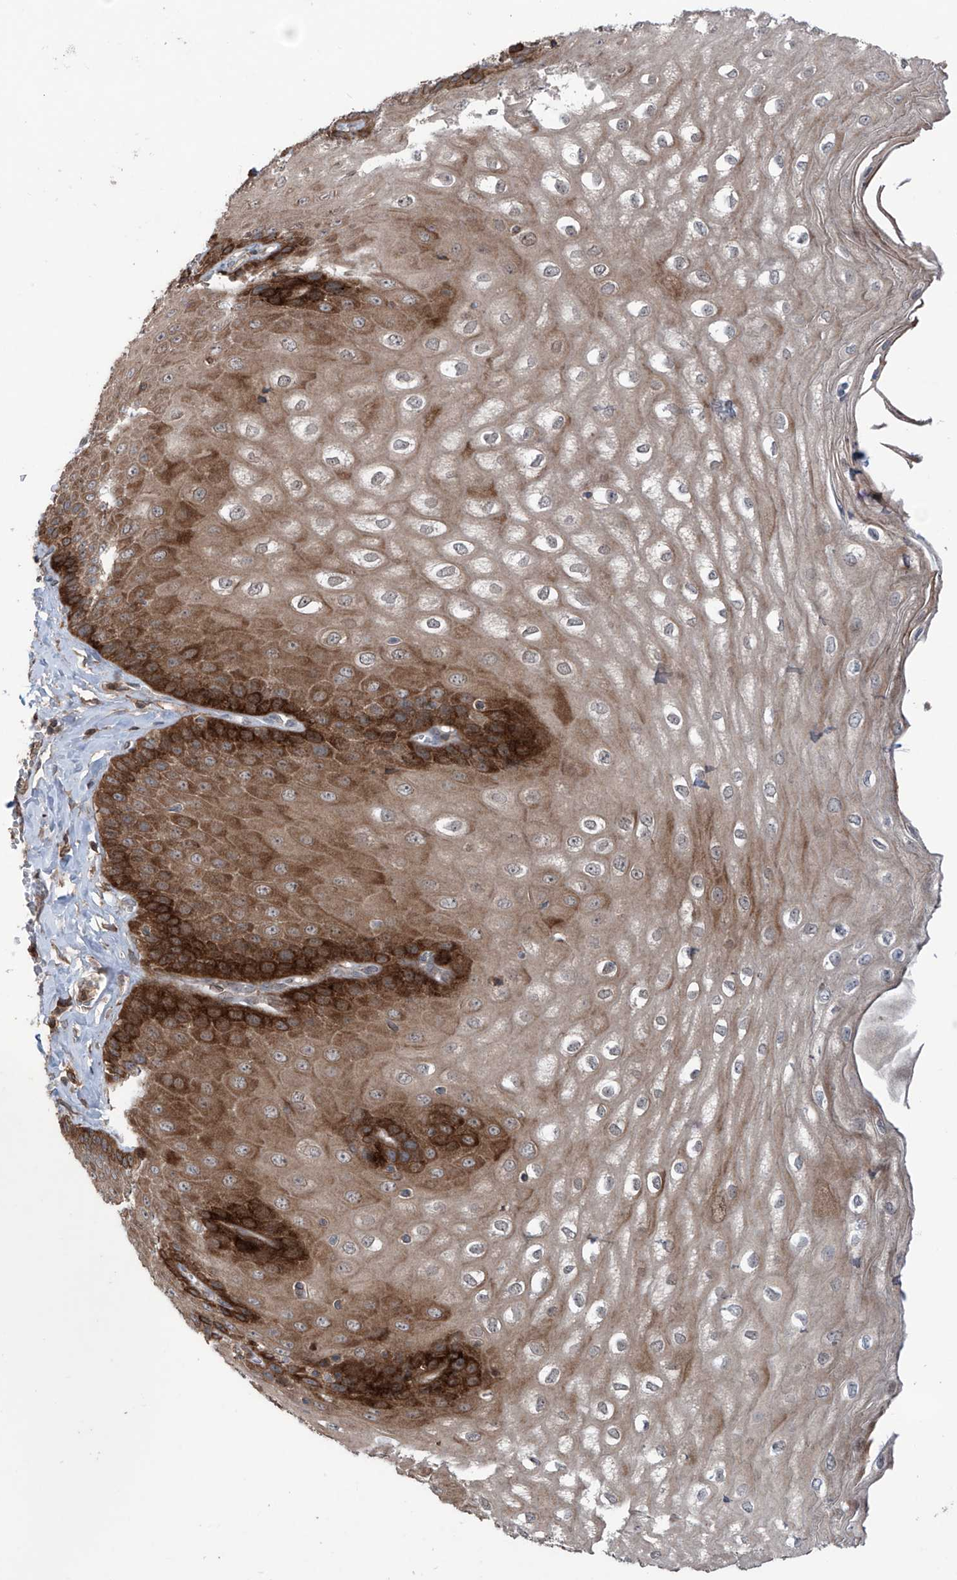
{"staining": {"intensity": "strong", "quantity": ">75%", "location": "cytoplasmic/membranous"}, "tissue": "esophagus", "cell_type": "Squamous epithelial cells", "image_type": "normal", "snomed": [{"axis": "morphology", "description": "Normal tissue, NOS"}, {"axis": "topography", "description": "Esophagus"}], "caption": "The photomicrograph demonstrates a brown stain indicating the presence of a protein in the cytoplasmic/membranous of squamous epithelial cells in esophagus.", "gene": "SAMD3", "patient": {"sex": "male", "age": 60}}